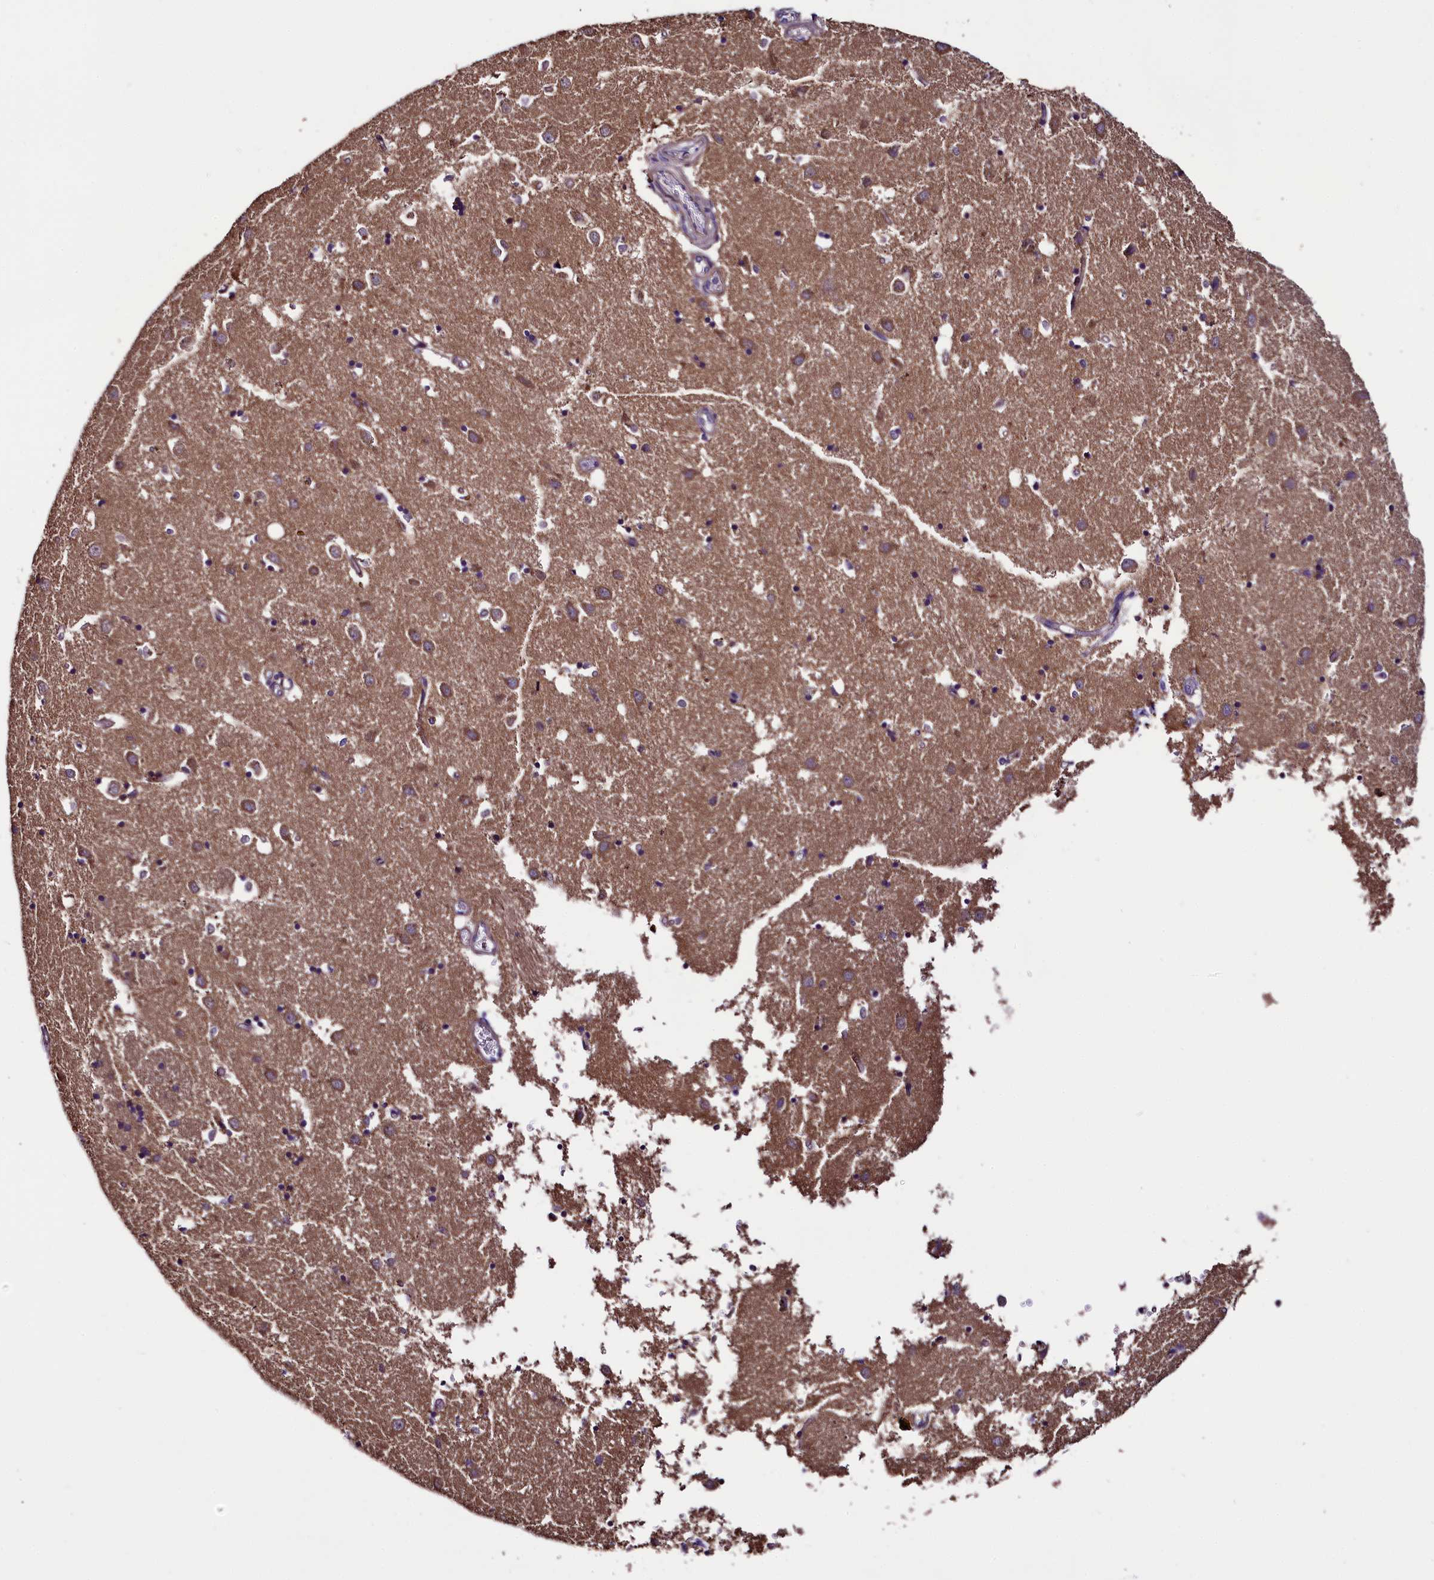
{"staining": {"intensity": "moderate", "quantity": "<25%", "location": "cytoplasmic/membranous"}, "tissue": "caudate", "cell_type": "Glial cells", "image_type": "normal", "snomed": [{"axis": "morphology", "description": "Normal tissue, NOS"}, {"axis": "topography", "description": "Lateral ventricle wall"}], "caption": "Immunohistochemical staining of benign caudate exhibits low levels of moderate cytoplasmic/membranous staining in about <25% of glial cells.", "gene": "RPUSD2", "patient": {"sex": "male", "age": 70}}